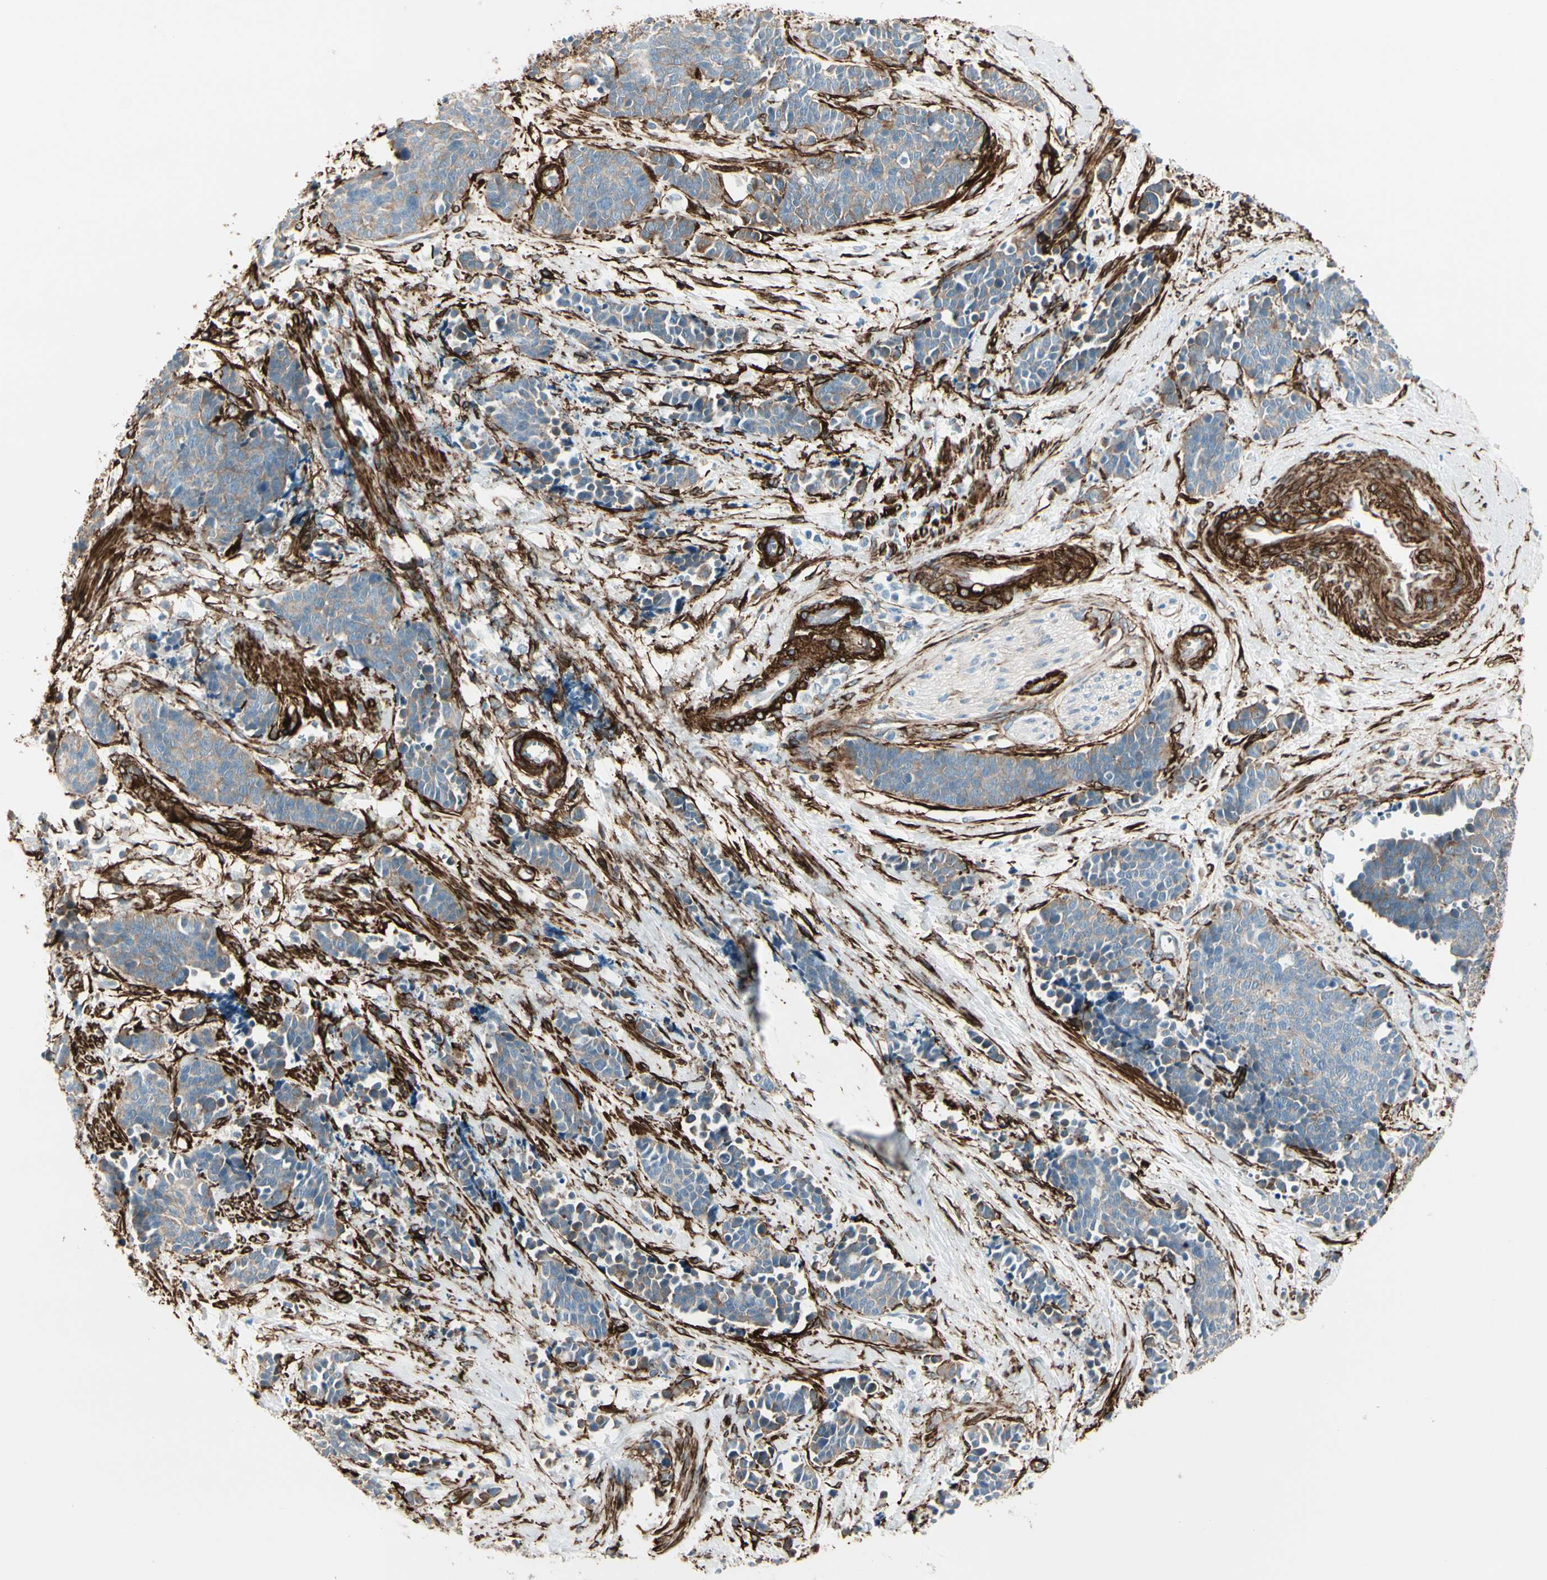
{"staining": {"intensity": "weak", "quantity": ">75%", "location": "cytoplasmic/membranous"}, "tissue": "cervical cancer", "cell_type": "Tumor cells", "image_type": "cancer", "snomed": [{"axis": "morphology", "description": "Squamous cell carcinoma, NOS"}, {"axis": "topography", "description": "Cervix"}], "caption": "A brown stain labels weak cytoplasmic/membranous staining of a protein in human cervical squamous cell carcinoma tumor cells.", "gene": "CALD1", "patient": {"sex": "female", "age": 35}}